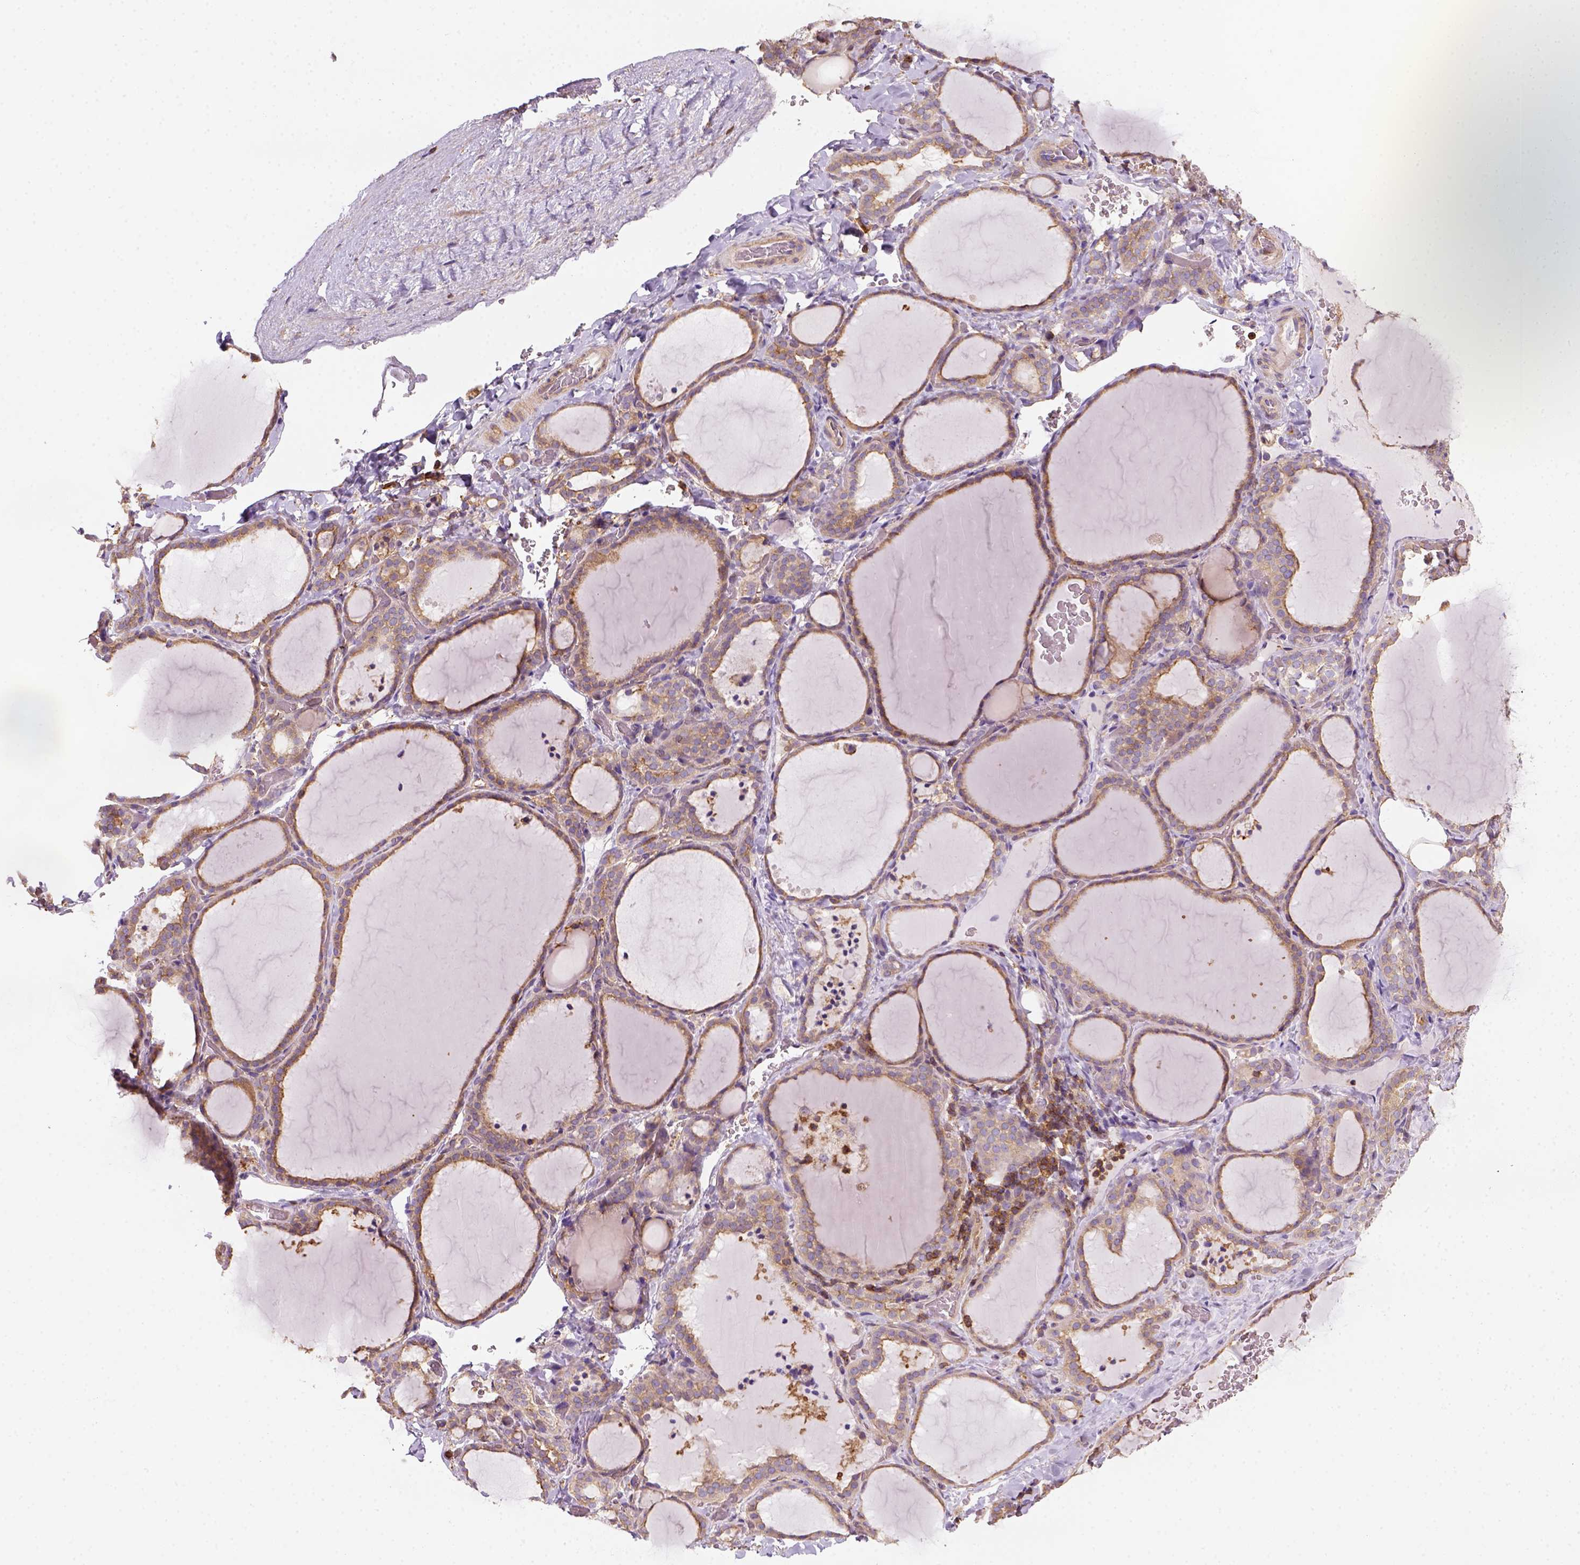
{"staining": {"intensity": "moderate", "quantity": ">75%", "location": "cytoplasmic/membranous"}, "tissue": "thyroid gland", "cell_type": "Glandular cells", "image_type": "normal", "snomed": [{"axis": "morphology", "description": "Normal tissue, NOS"}, {"axis": "topography", "description": "Thyroid gland"}], "caption": "Brown immunohistochemical staining in normal thyroid gland reveals moderate cytoplasmic/membranous staining in about >75% of glandular cells.", "gene": "GPRC5D", "patient": {"sex": "female", "age": 22}}